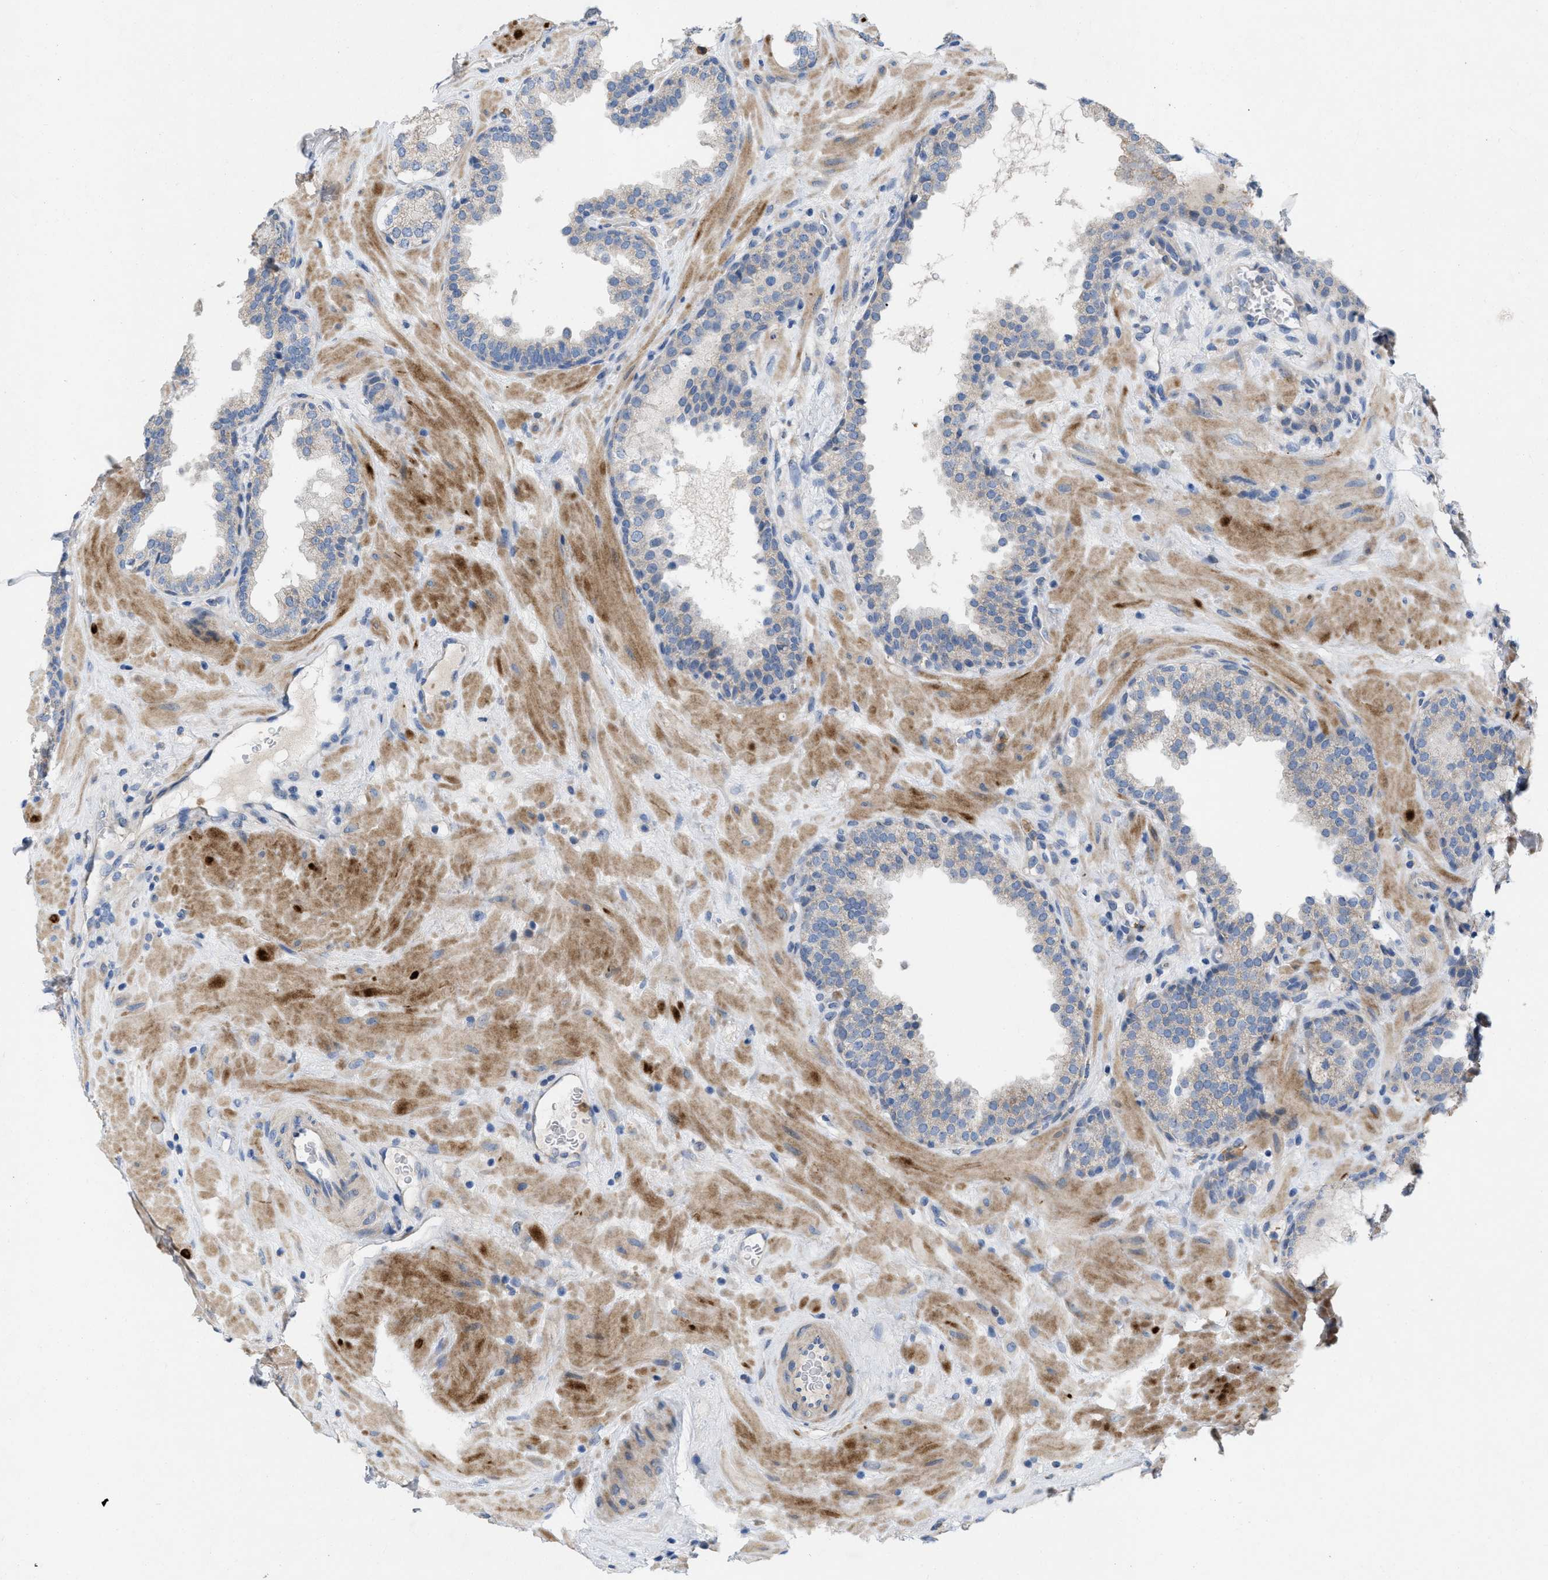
{"staining": {"intensity": "negative", "quantity": "none", "location": "none"}, "tissue": "prostate", "cell_type": "Glandular cells", "image_type": "normal", "snomed": [{"axis": "morphology", "description": "Normal tissue, NOS"}, {"axis": "topography", "description": "Prostate"}], "caption": "Immunohistochemistry micrograph of unremarkable human prostate stained for a protein (brown), which reveals no positivity in glandular cells.", "gene": "PLPPR5", "patient": {"sex": "male", "age": 51}}